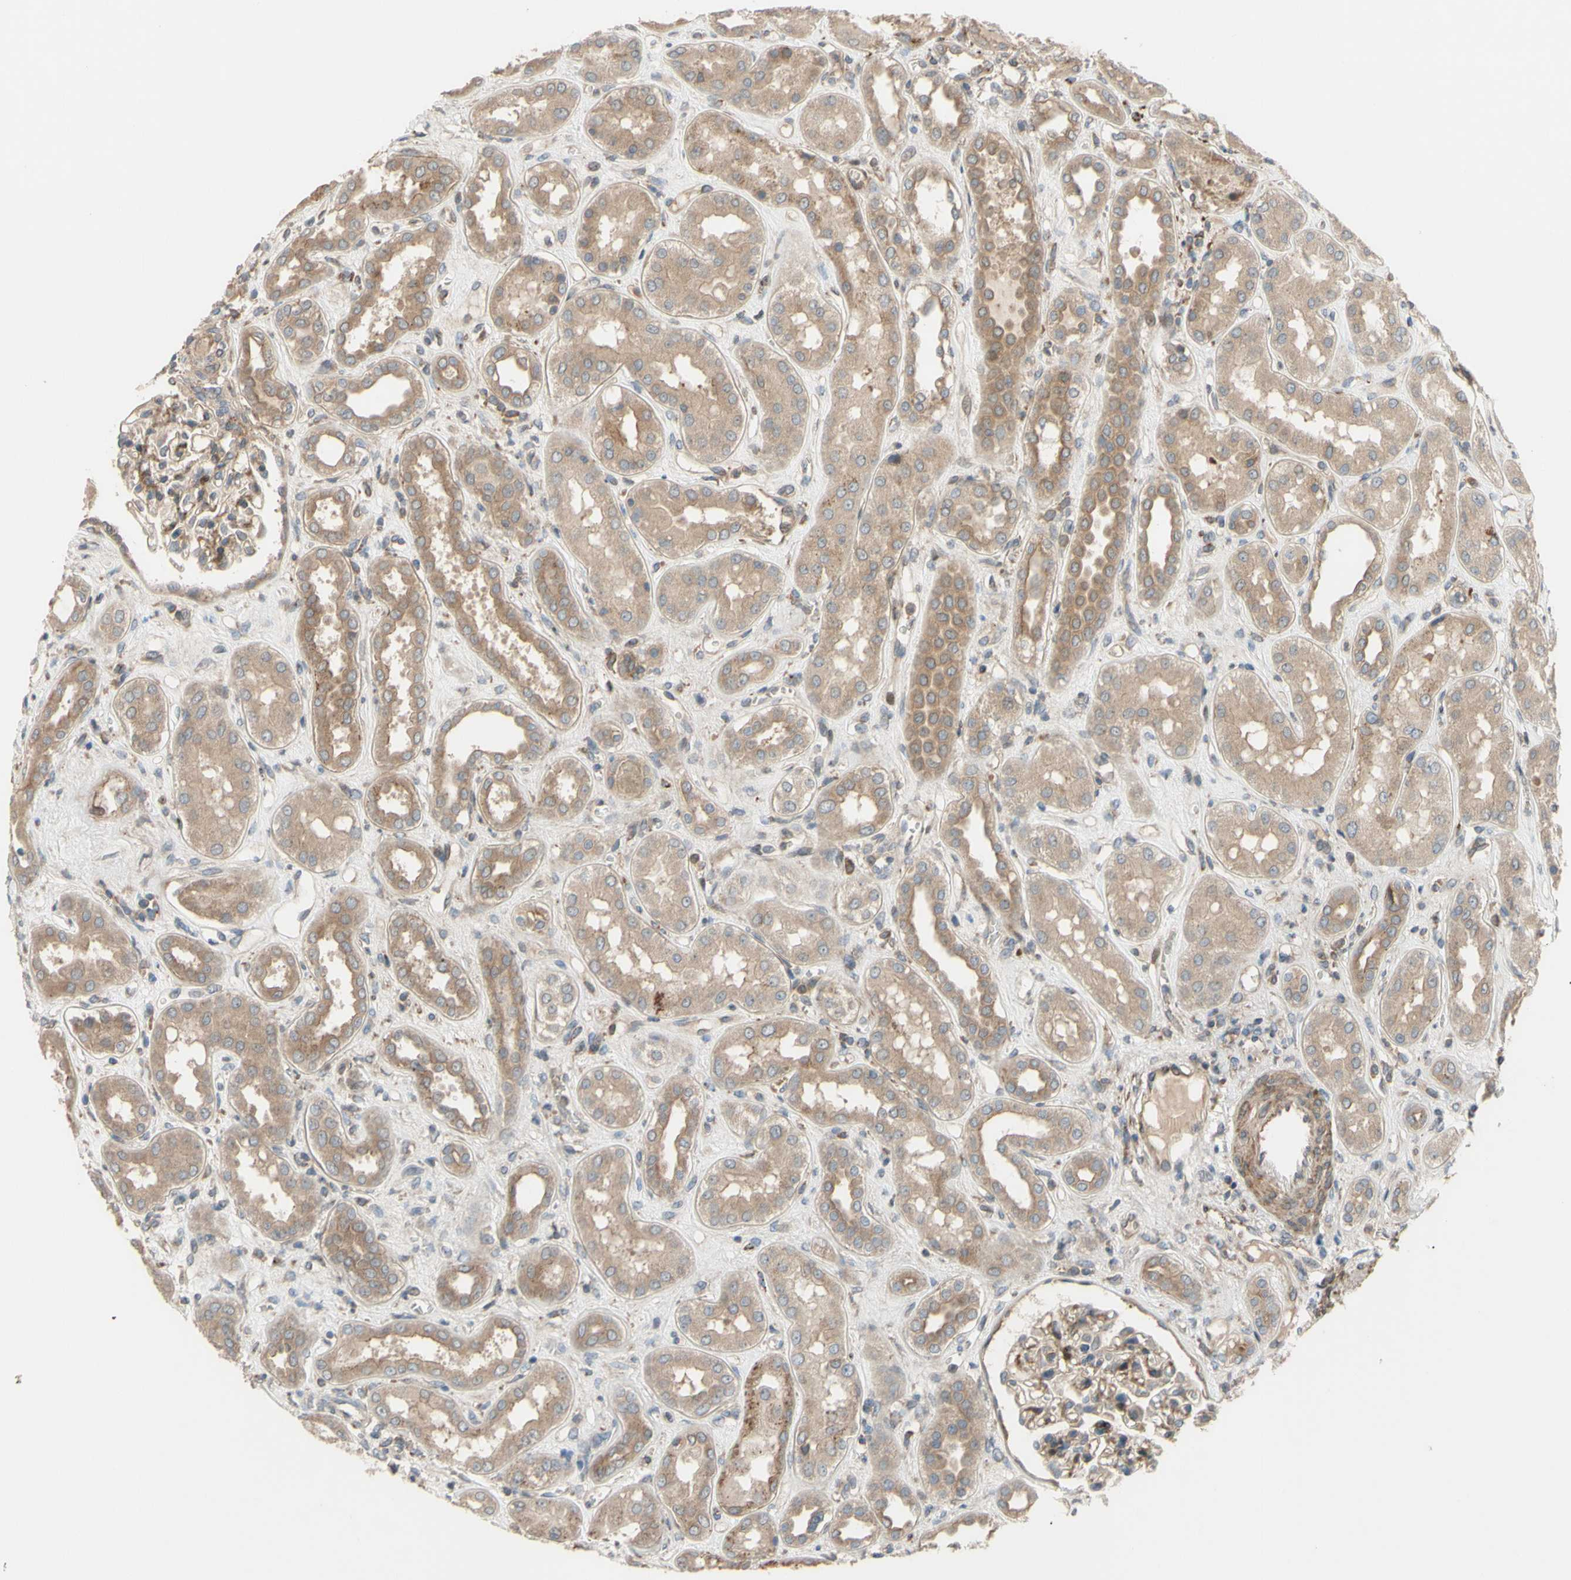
{"staining": {"intensity": "weak", "quantity": ">75%", "location": "cytoplasmic/membranous"}, "tissue": "kidney", "cell_type": "Cells in glomeruli", "image_type": "normal", "snomed": [{"axis": "morphology", "description": "Normal tissue, NOS"}, {"axis": "topography", "description": "Kidney"}], "caption": "Kidney stained with immunohistochemistry (IHC) demonstrates weak cytoplasmic/membranous staining in about >75% of cells in glomeruli. The protein is shown in brown color, while the nuclei are stained blue.", "gene": "SPTLC1", "patient": {"sex": "male", "age": 59}}